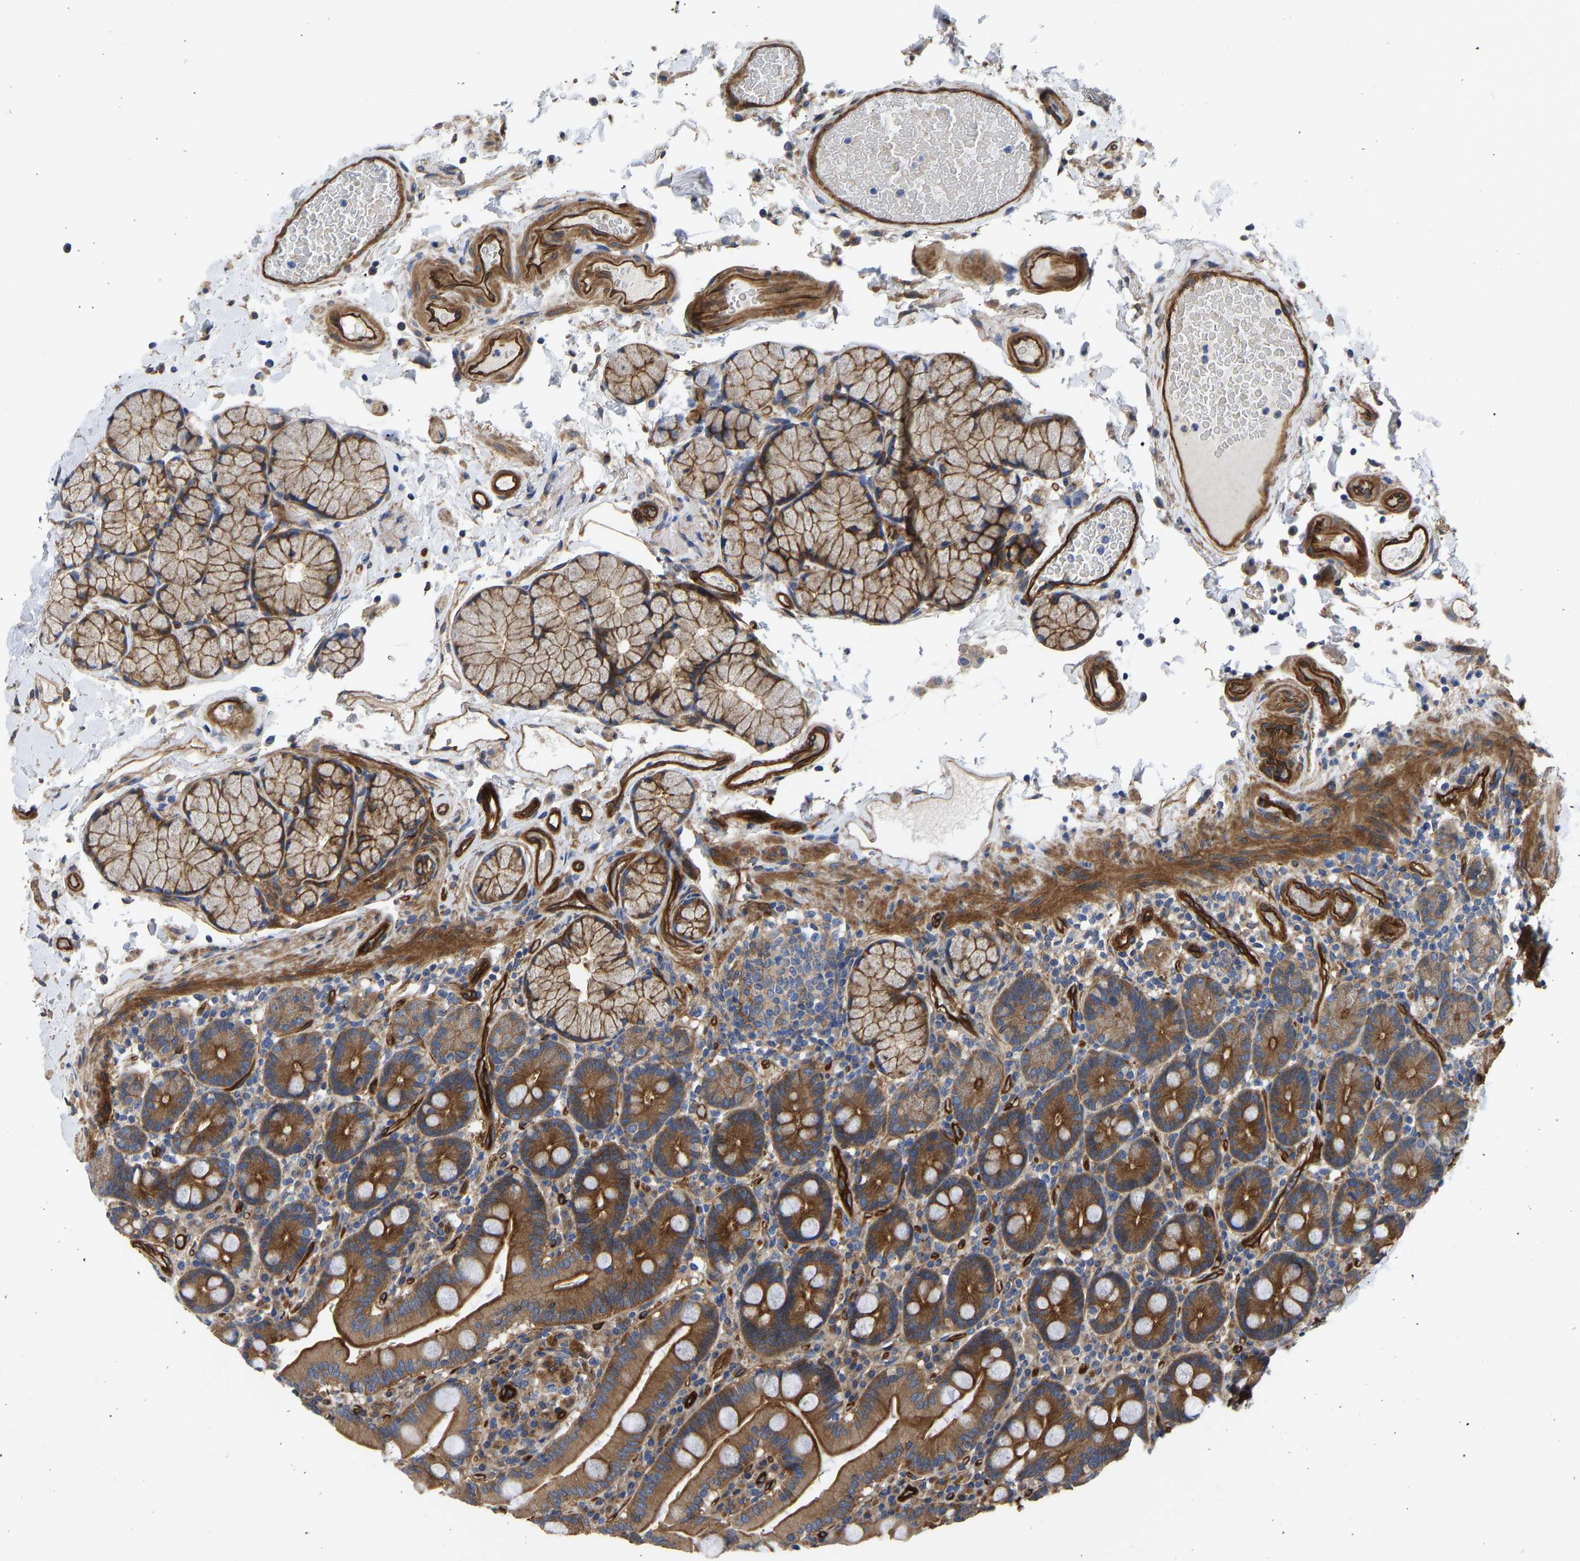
{"staining": {"intensity": "strong", "quantity": ">75%", "location": "cytoplasmic/membranous"}, "tissue": "duodenum", "cell_type": "Glandular cells", "image_type": "normal", "snomed": [{"axis": "morphology", "description": "Normal tissue, NOS"}, {"axis": "topography", "description": "Small intestine, NOS"}], "caption": "IHC of normal human duodenum shows high levels of strong cytoplasmic/membranous expression in approximately >75% of glandular cells. (DAB (3,3'-diaminobenzidine) IHC, brown staining for protein, blue staining for nuclei).", "gene": "MYO1C", "patient": {"sex": "female", "age": 71}}